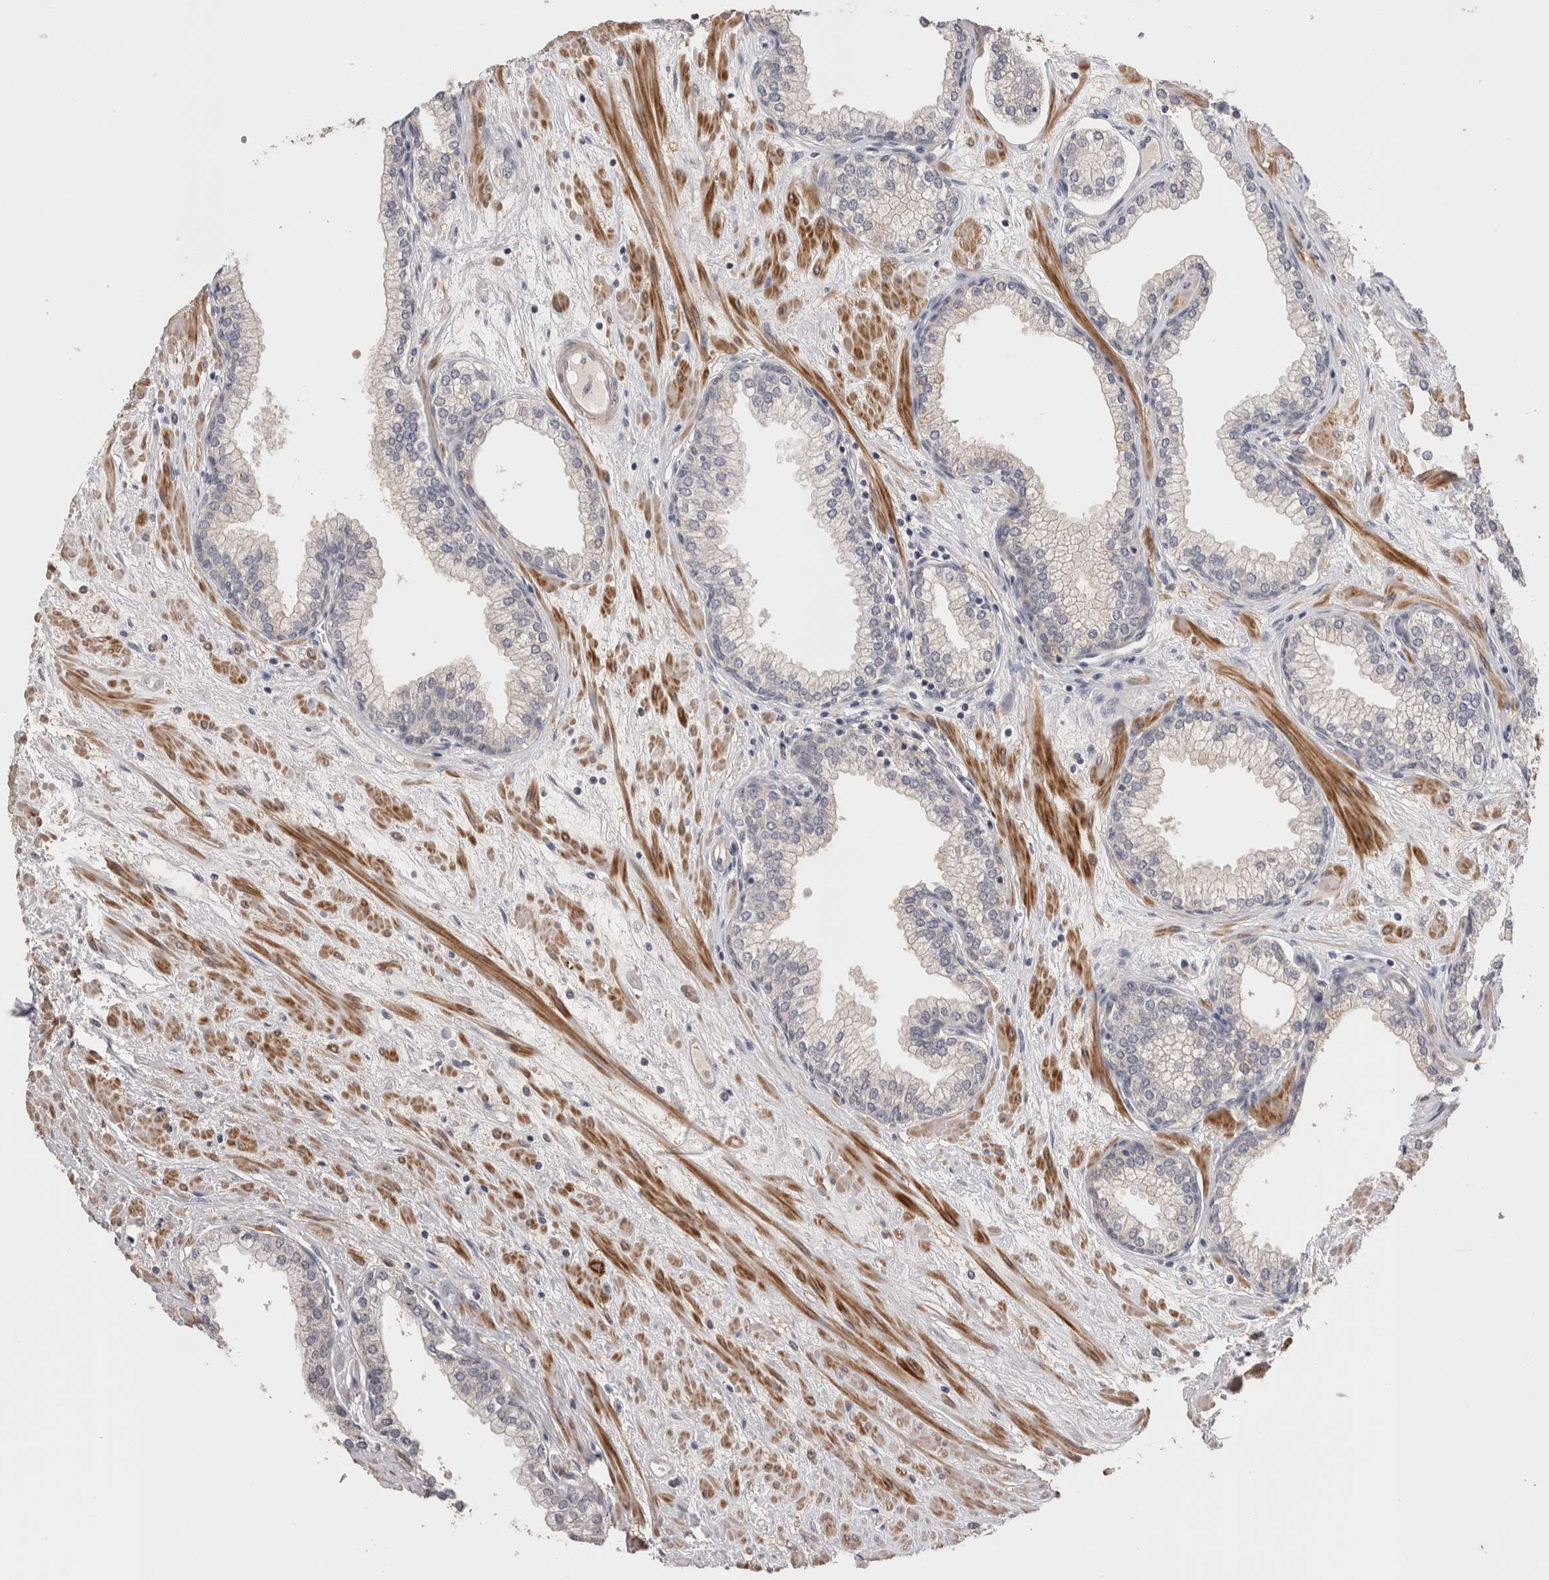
{"staining": {"intensity": "weak", "quantity": "<25%", "location": "cytoplasmic/membranous"}, "tissue": "prostate", "cell_type": "Glandular cells", "image_type": "normal", "snomed": [{"axis": "morphology", "description": "Normal tissue, NOS"}, {"axis": "morphology", "description": "Urothelial carcinoma, Low grade"}, {"axis": "topography", "description": "Urinary bladder"}, {"axis": "topography", "description": "Prostate"}], "caption": "Immunohistochemistry (IHC) histopathology image of normal prostate: prostate stained with DAB exhibits no significant protein staining in glandular cells. (DAB (3,3'-diaminobenzidine) immunohistochemistry (IHC) visualized using brightfield microscopy, high magnification).", "gene": "CRYBG1", "patient": {"sex": "male", "age": 60}}